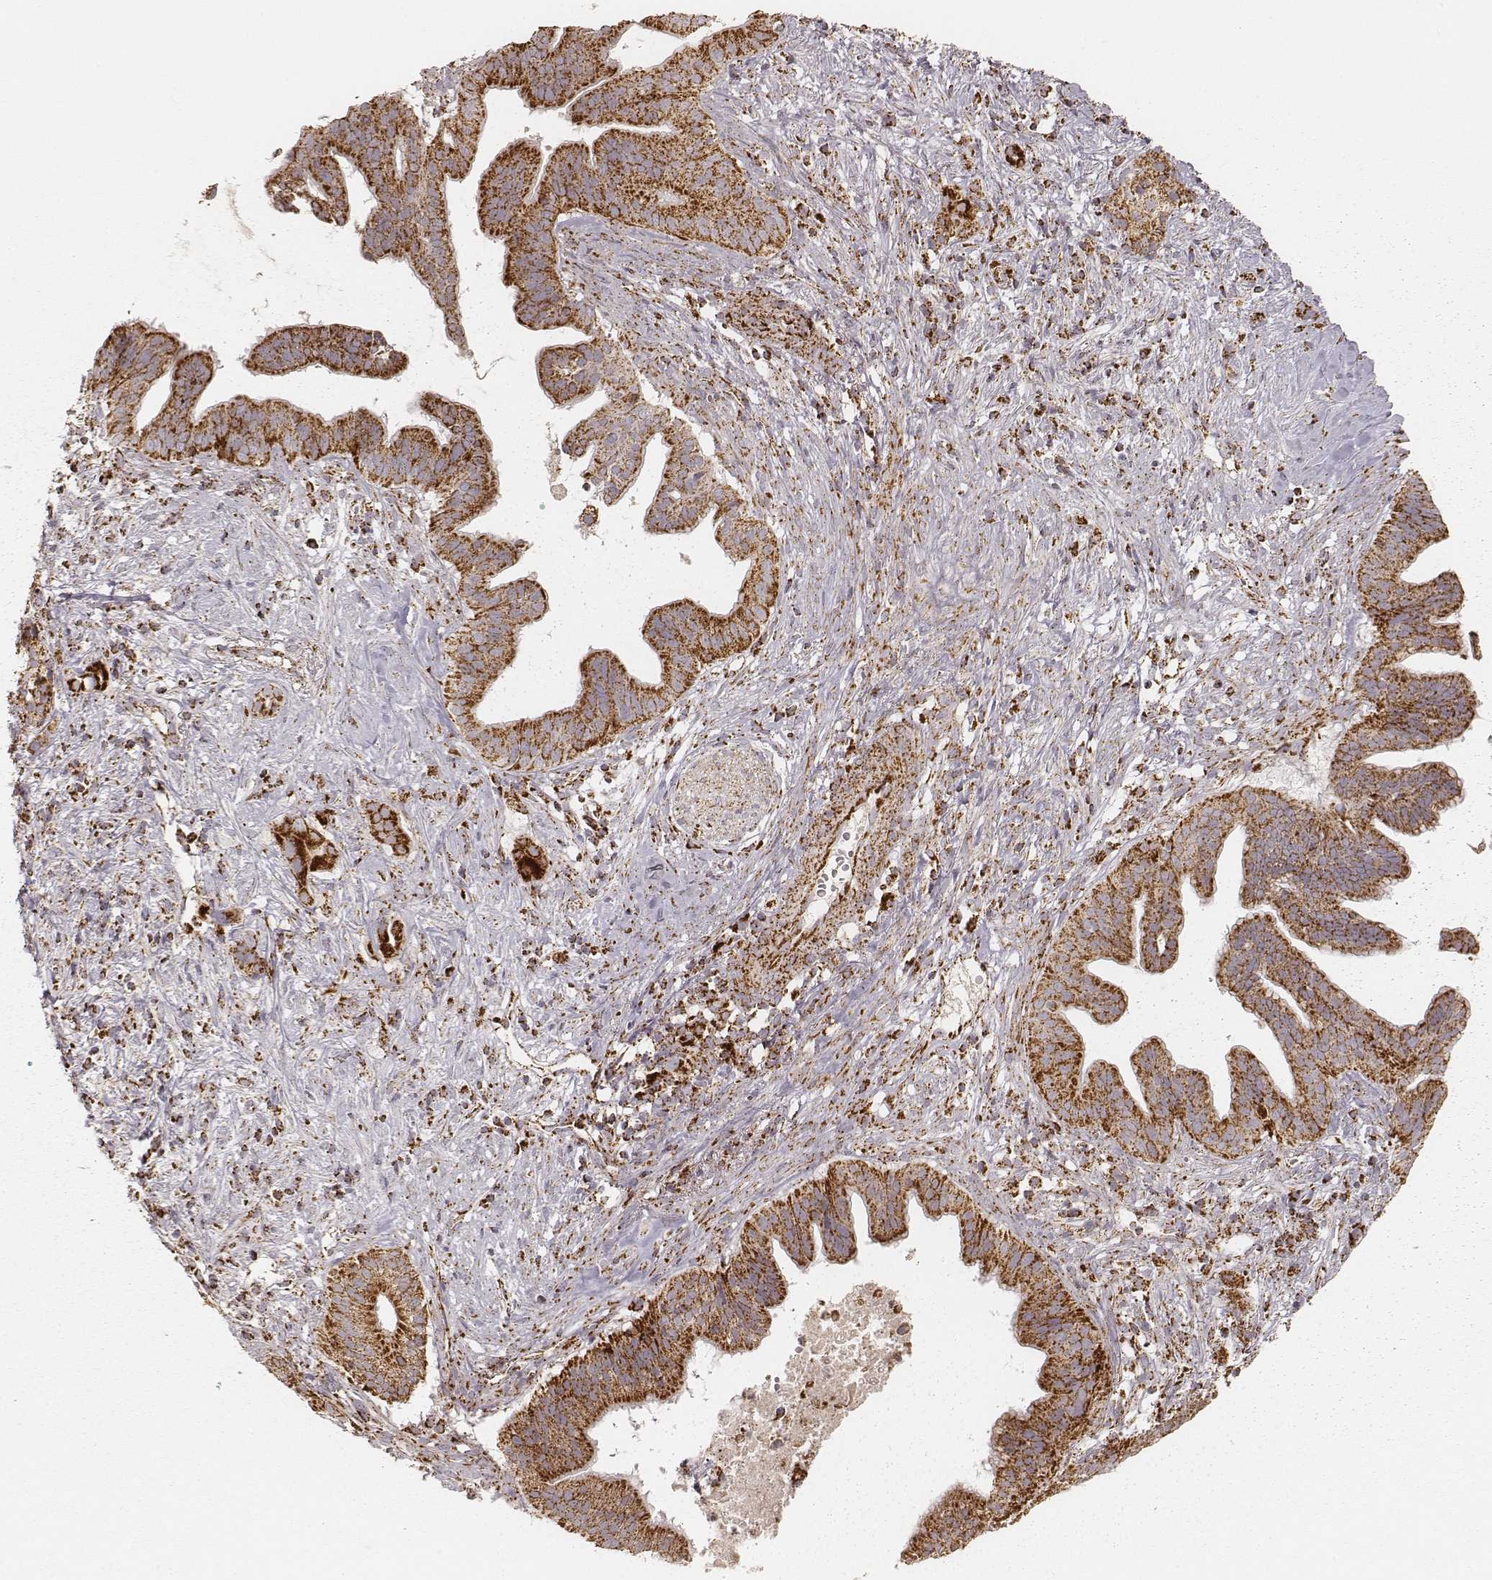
{"staining": {"intensity": "strong", "quantity": ">75%", "location": "cytoplasmic/membranous"}, "tissue": "pancreatic cancer", "cell_type": "Tumor cells", "image_type": "cancer", "snomed": [{"axis": "morphology", "description": "Adenocarcinoma, NOS"}, {"axis": "topography", "description": "Pancreas"}], "caption": "Protein staining reveals strong cytoplasmic/membranous staining in about >75% of tumor cells in pancreatic adenocarcinoma.", "gene": "CS", "patient": {"sex": "male", "age": 61}}